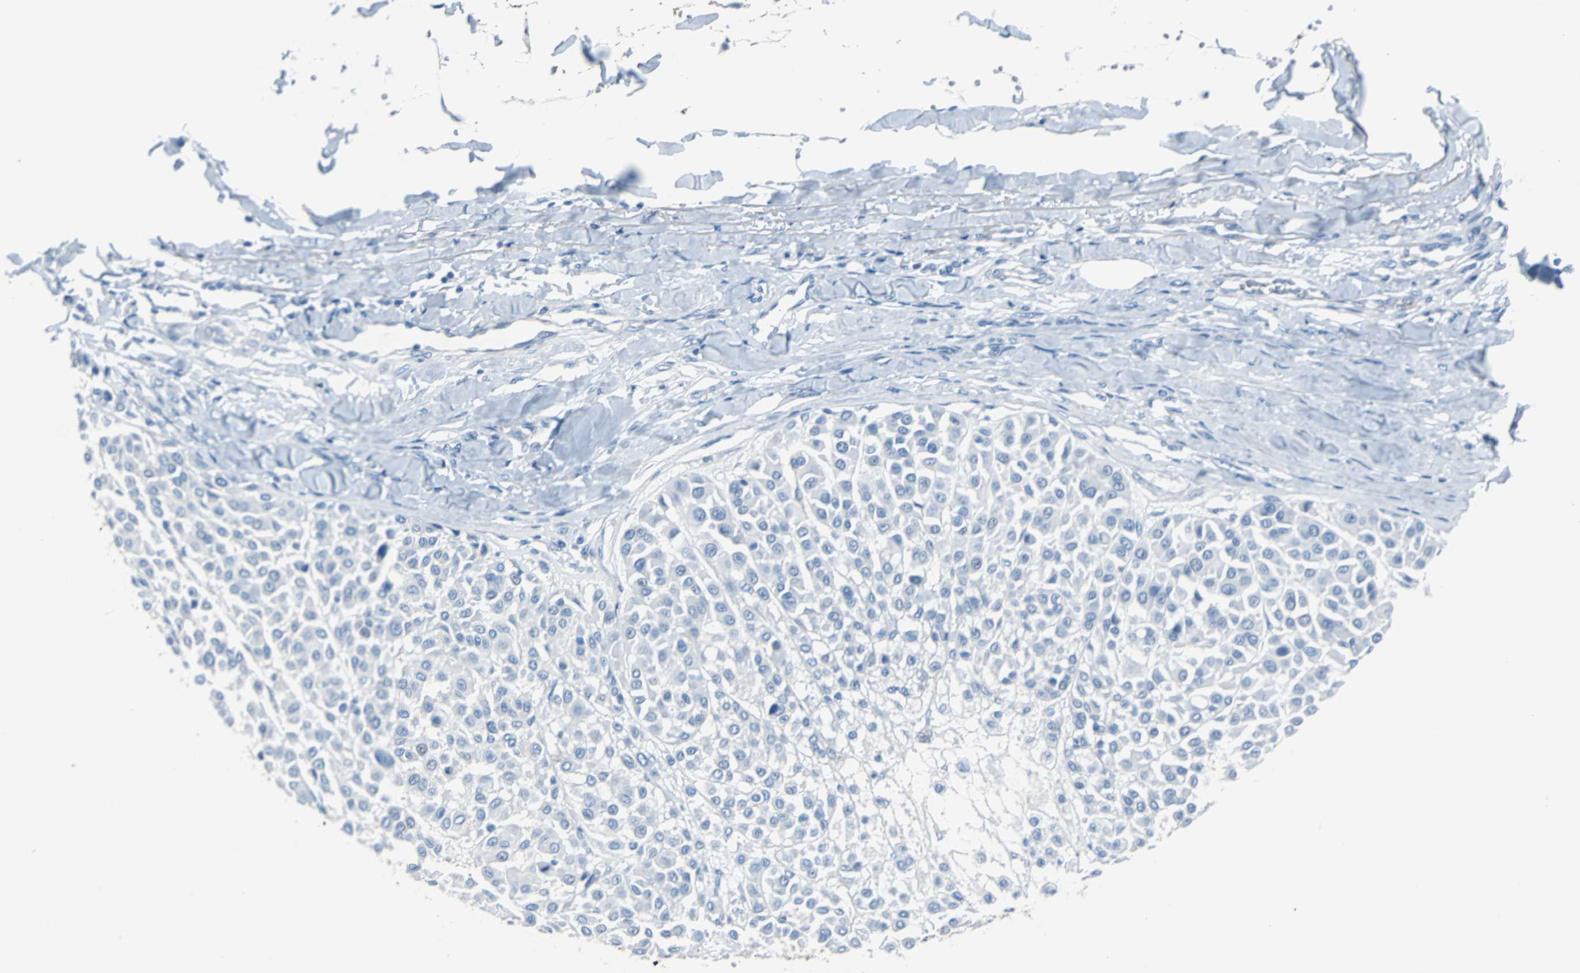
{"staining": {"intensity": "negative", "quantity": "none", "location": "none"}, "tissue": "melanoma", "cell_type": "Tumor cells", "image_type": "cancer", "snomed": [{"axis": "morphology", "description": "Malignant melanoma, Metastatic site"}, {"axis": "topography", "description": "Soft tissue"}], "caption": "Tumor cells are negative for brown protein staining in melanoma. (Immunohistochemistry, brightfield microscopy, high magnification).", "gene": "KRT7", "patient": {"sex": "male", "age": 41}}